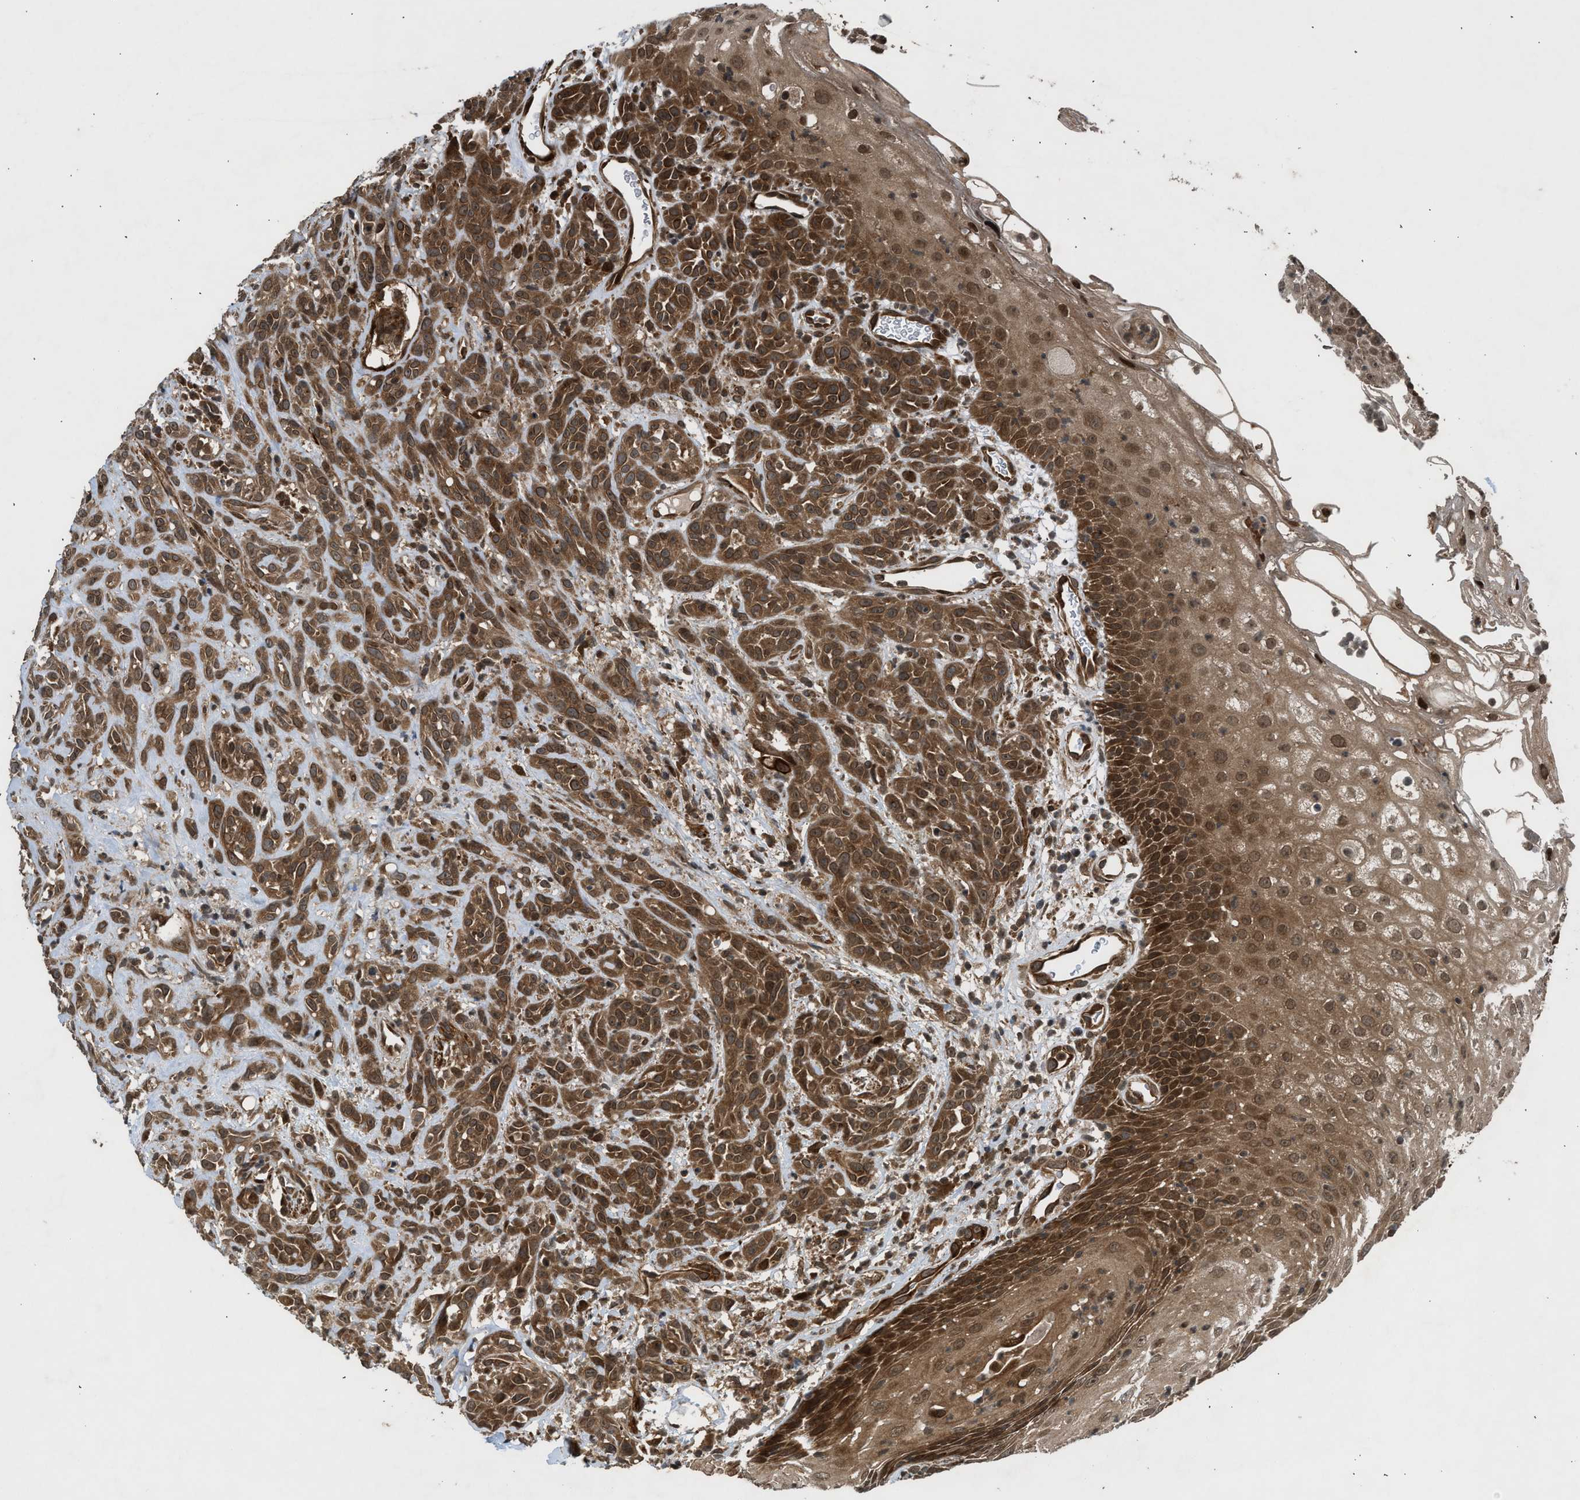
{"staining": {"intensity": "strong", "quantity": ">75%", "location": "cytoplasmic/membranous"}, "tissue": "head and neck cancer", "cell_type": "Tumor cells", "image_type": "cancer", "snomed": [{"axis": "morphology", "description": "Normal tissue, NOS"}, {"axis": "morphology", "description": "Squamous cell carcinoma, NOS"}, {"axis": "topography", "description": "Cartilage tissue"}, {"axis": "topography", "description": "Head-Neck"}], "caption": "DAB immunohistochemical staining of human head and neck cancer (squamous cell carcinoma) shows strong cytoplasmic/membranous protein positivity in about >75% of tumor cells.", "gene": "TXNL1", "patient": {"sex": "male", "age": 62}}